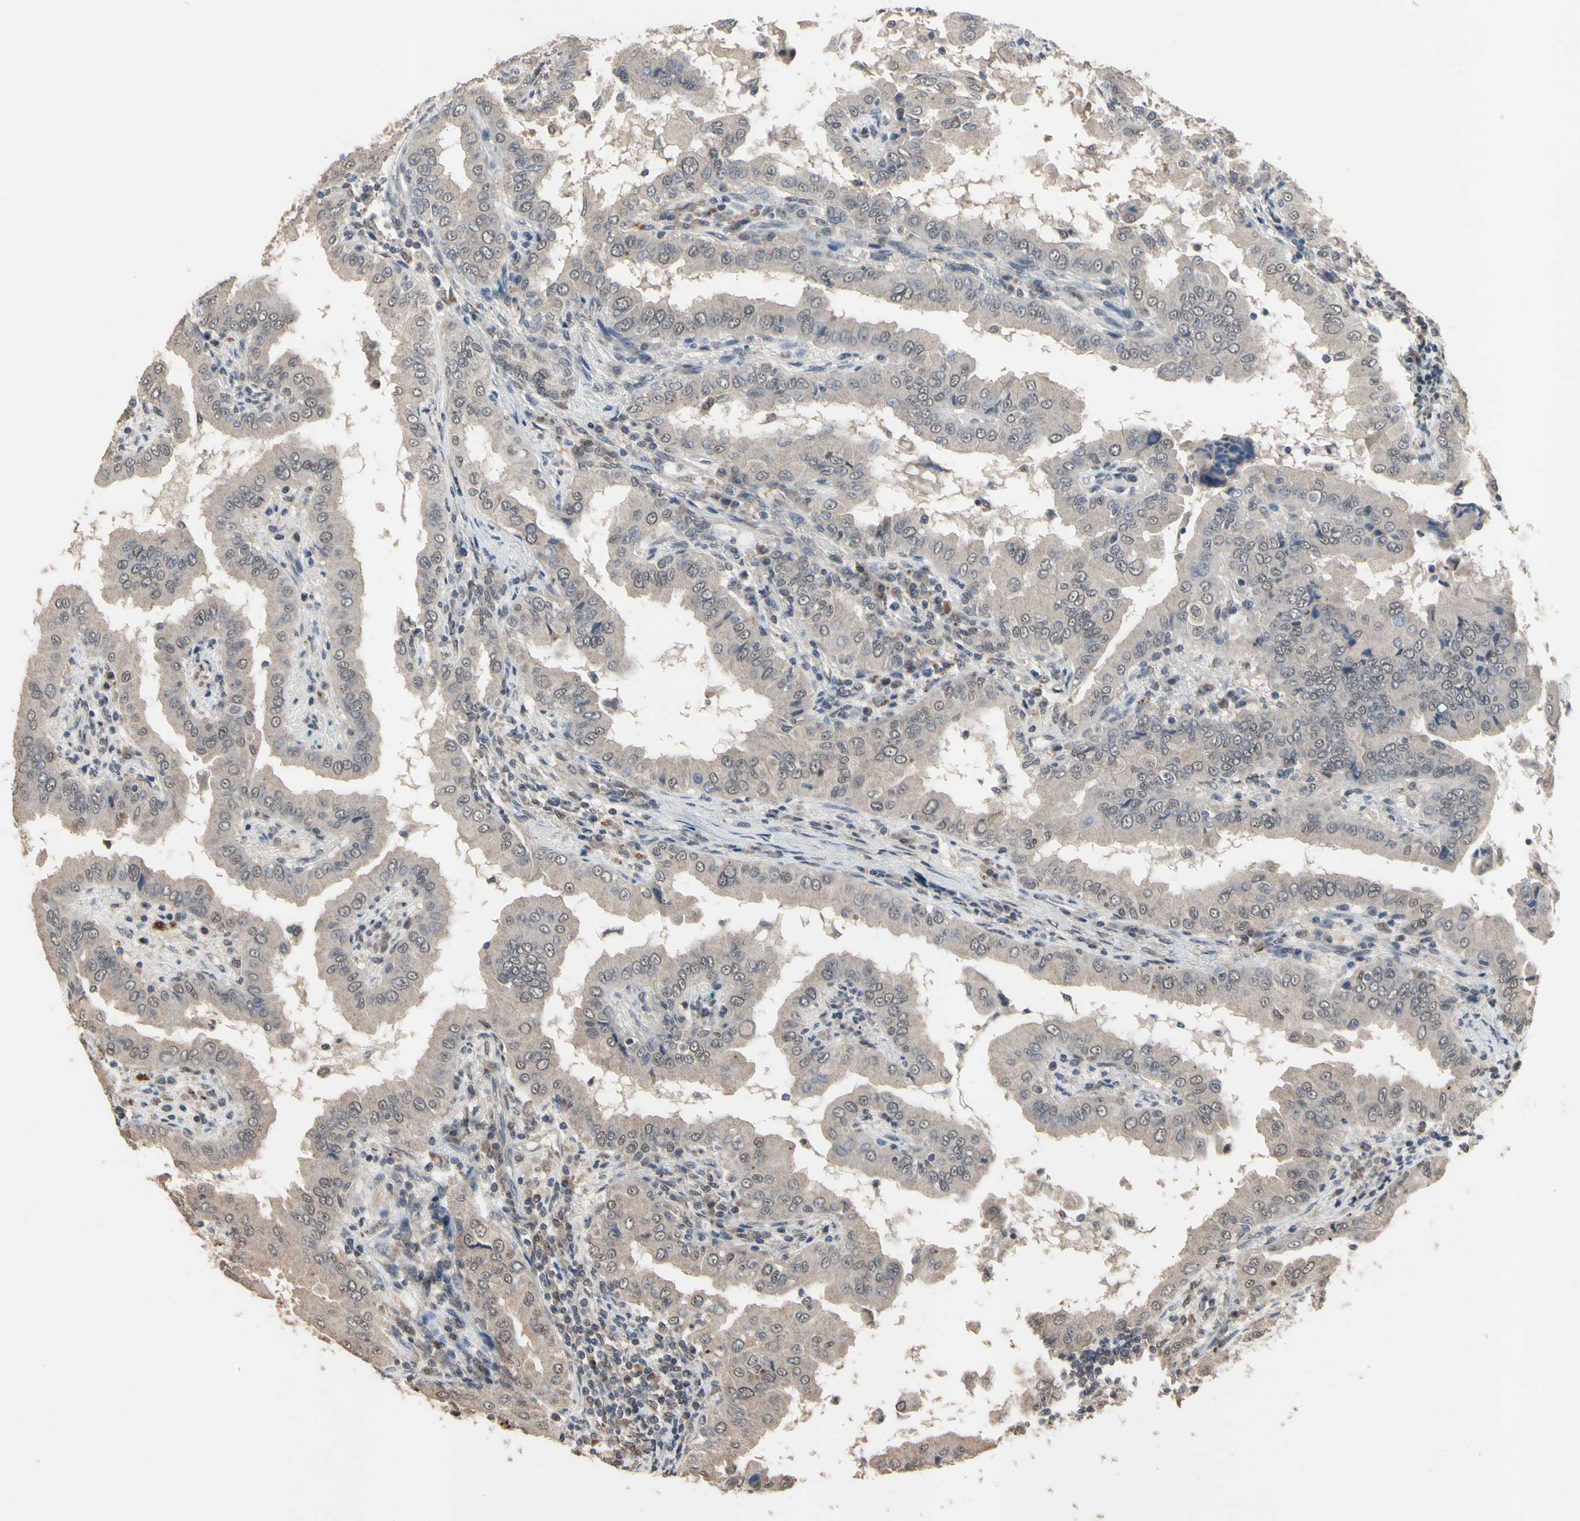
{"staining": {"intensity": "weak", "quantity": ">75%", "location": "cytoplasmic/membranous"}, "tissue": "thyroid cancer", "cell_type": "Tumor cells", "image_type": "cancer", "snomed": [{"axis": "morphology", "description": "Papillary adenocarcinoma, NOS"}, {"axis": "topography", "description": "Thyroid gland"}], "caption": "There is low levels of weak cytoplasmic/membranous positivity in tumor cells of papillary adenocarcinoma (thyroid), as demonstrated by immunohistochemical staining (brown color).", "gene": "ZNF174", "patient": {"sex": "male", "age": 33}}